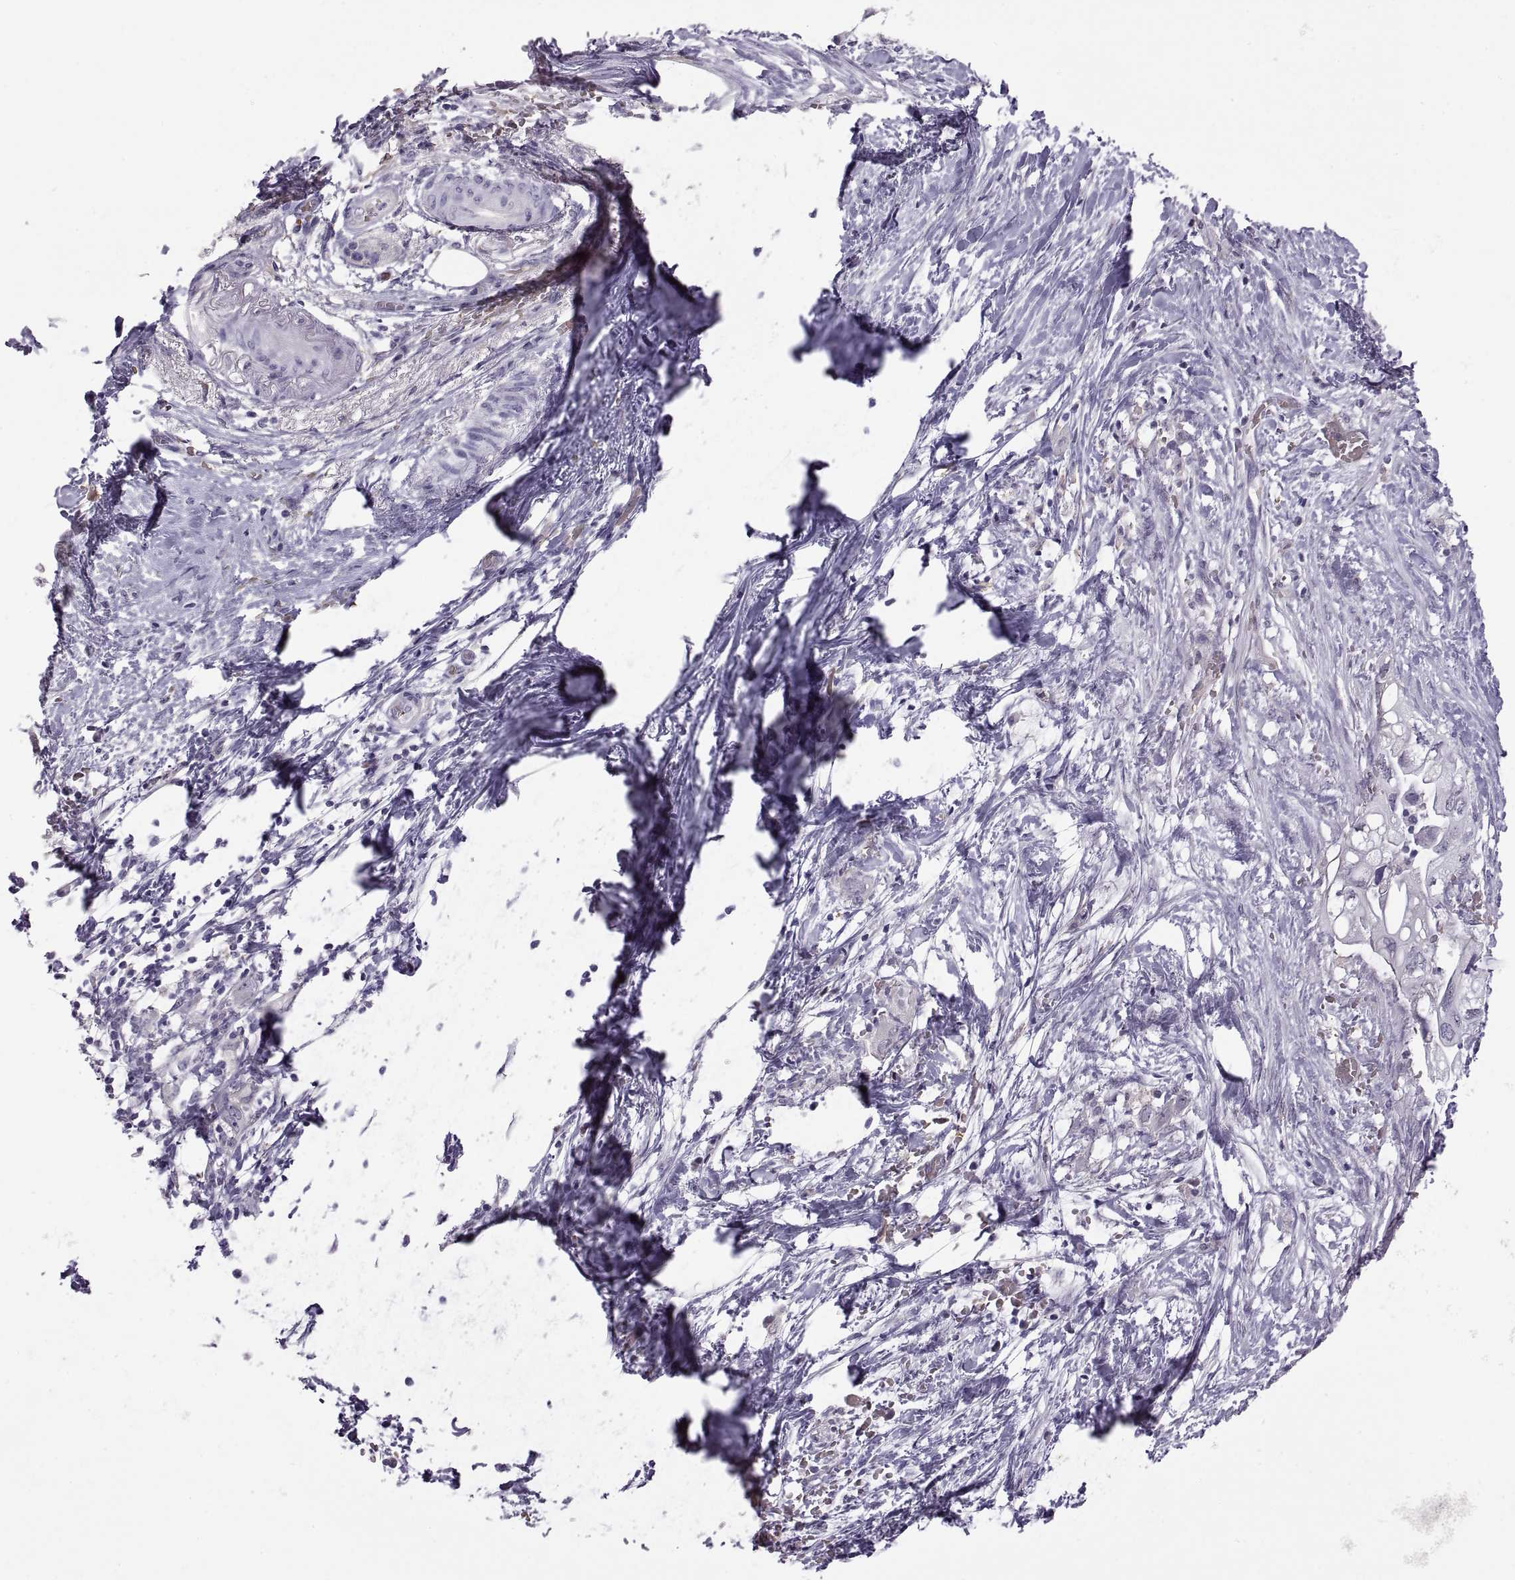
{"staining": {"intensity": "negative", "quantity": "none", "location": "none"}, "tissue": "pancreatic cancer", "cell_type": "Tumor cells", "image_type": "cancer", "snomed": [{"axis": "morphology", "description": "Adenocarcinoma, NOS"}, {"axis": "topography", "description": "Pancreas"}], "caption": "Adenocarcinoma (pancreatic) stained for a protein using immunohistochemistry (IHC) reveals no positivity tumor cells.", "gene": "MEIOC", "patient": {"sex": "female", "age": 72}}